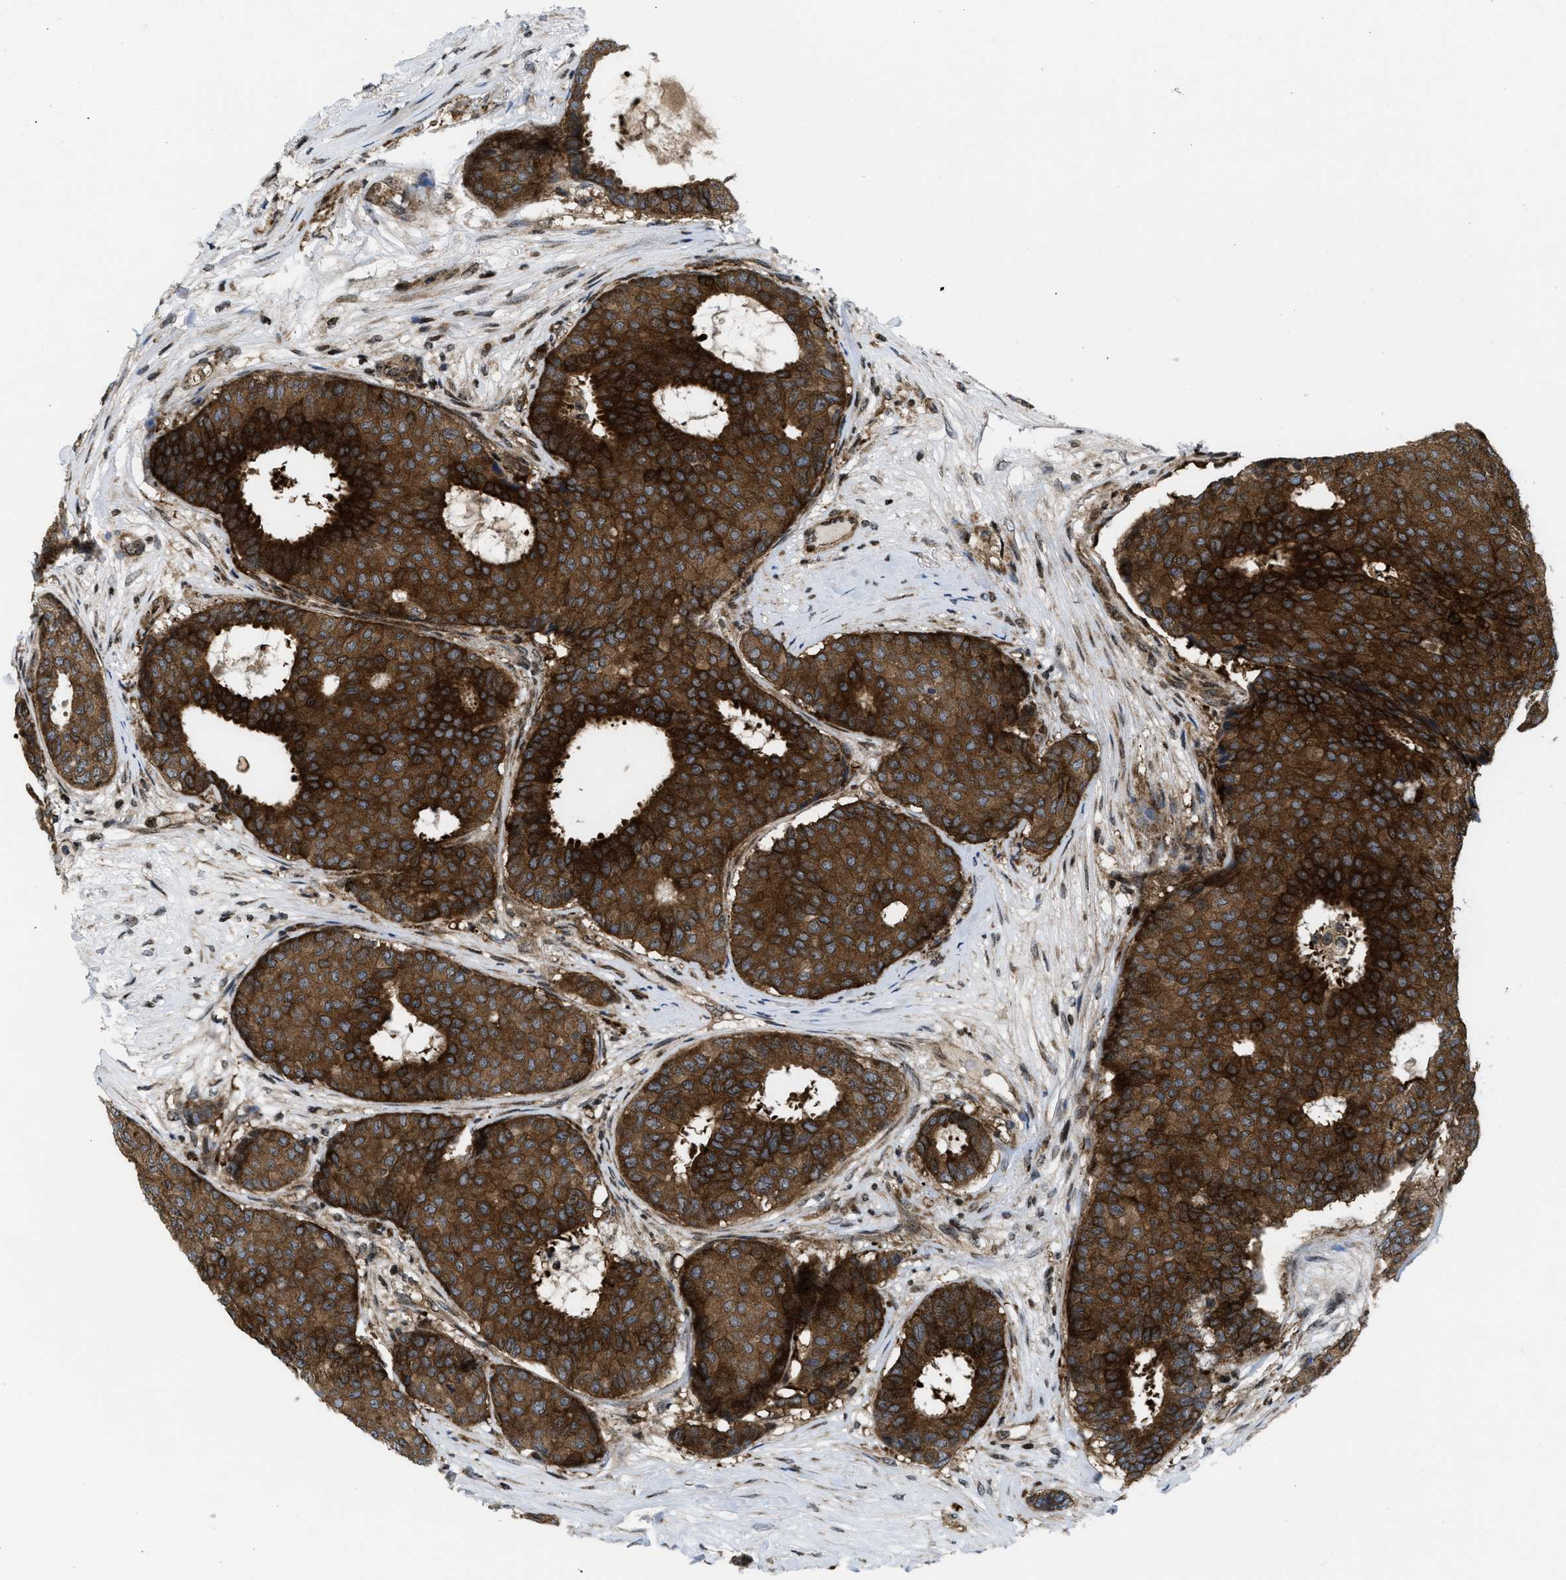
{"staining": {"intensity": "strong", "quantity": ">75%", "location": "cytoplasmic/membranous"}, "tissue": "breast cancer", "cell_type": "Tumor cells", "image_type": "cancer", "snomed": [{"axis": "morphology", "description": "Duct carcinoma"}, {"axis": "topography", "description": "Breast"}], "caption": "Brown immunohistochemical staining in human breast cancer (infiltrating ductal carcinoma) displays strong cytoplasmic/membranous staining in approximately >75% of tumor cells. (Brightfield microscopy of DAB IHC at high magnification).", "gene": "PPP2CB", "patient": {"sex": "female", "age": 75}}